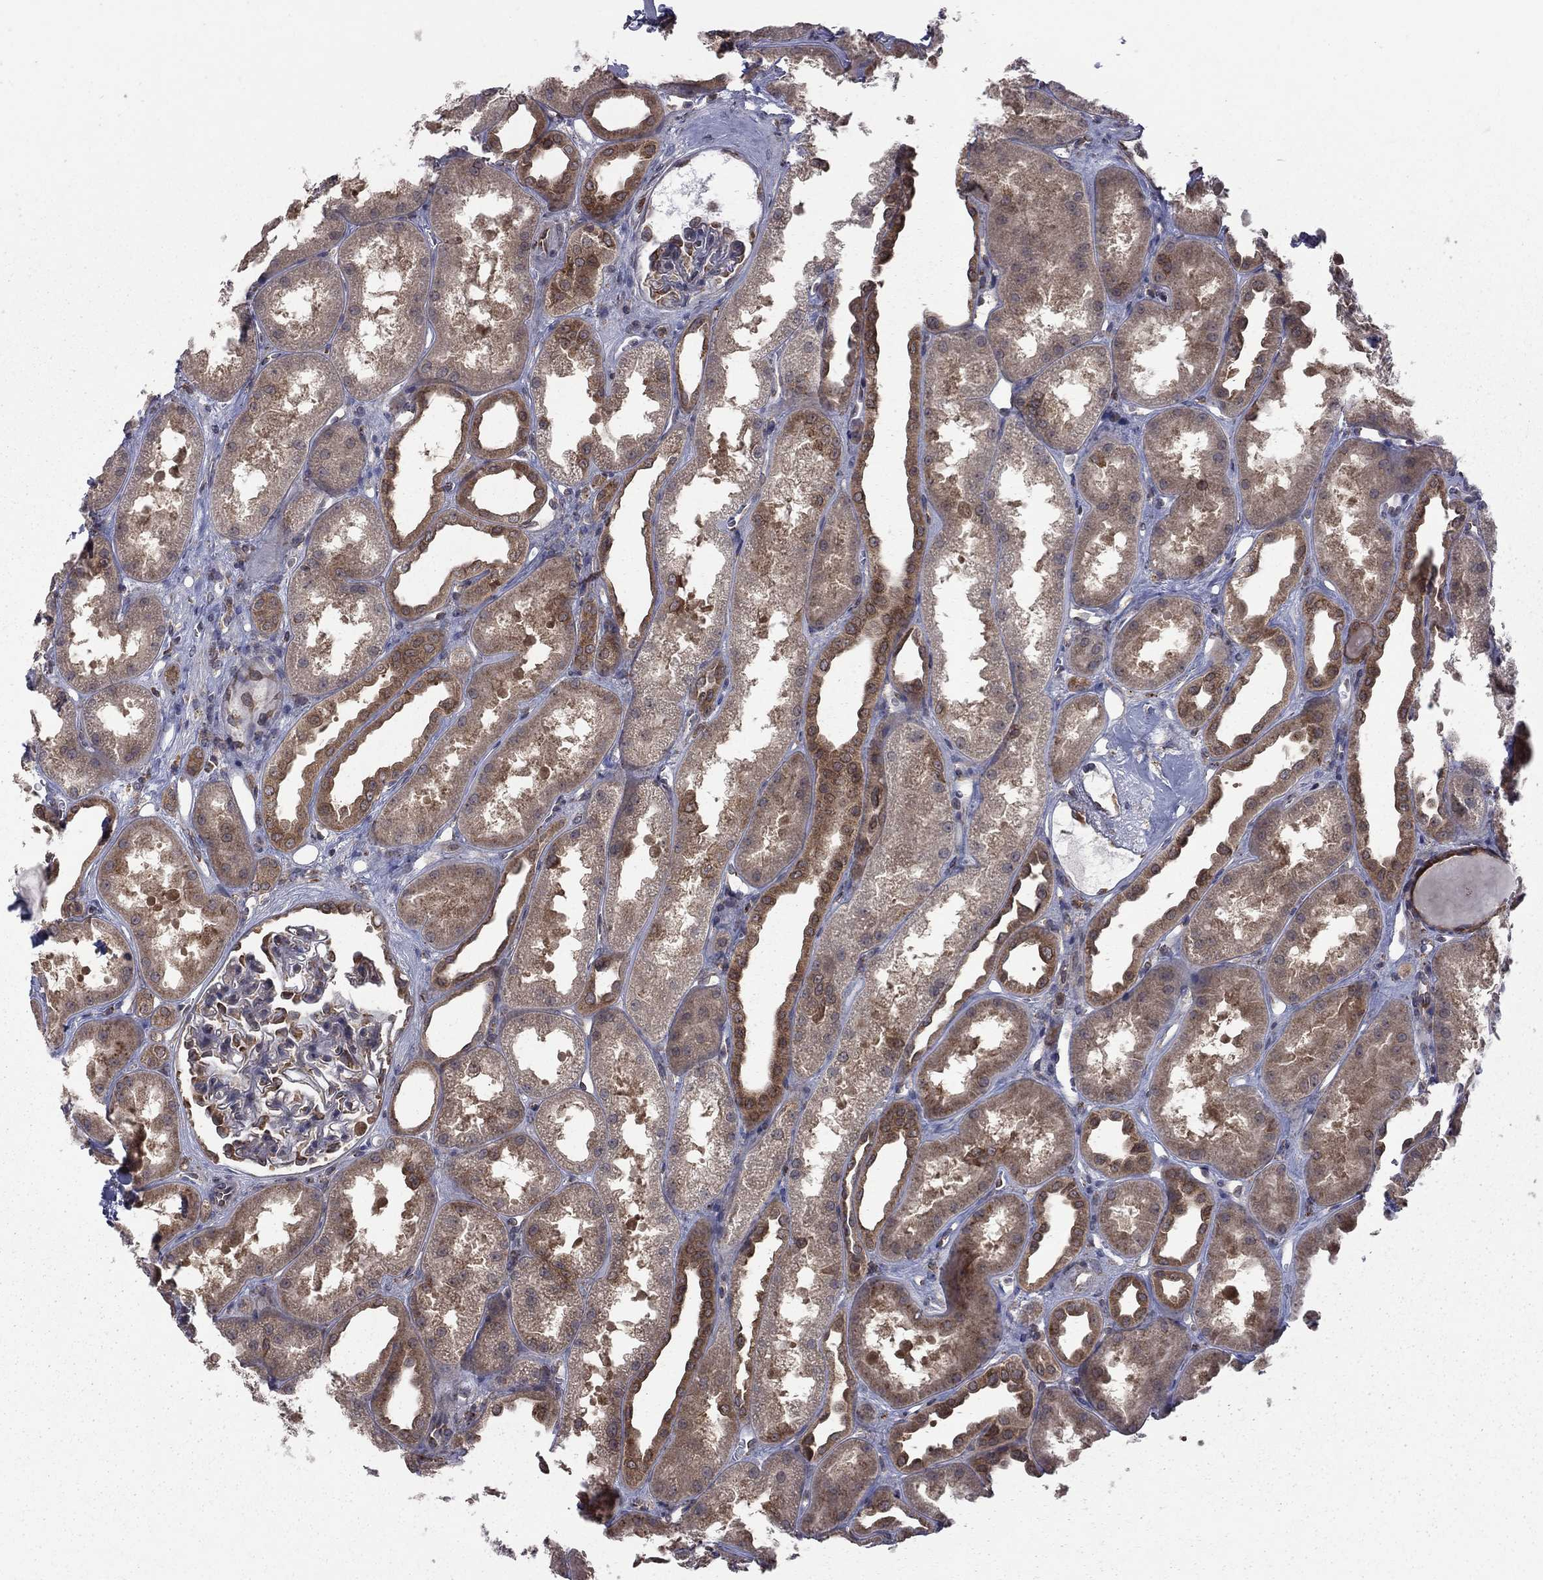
{"staining": {"intensity": "strong", "quantity": "<25%", "location": "cytoplasmic/membranous"}, "tissue": "kidney", "cell_type": "Cells in glomeruli", "image_type": "normal", "snomed": [{"axis": "morphology", "description": "Normal tissue, NOS"}, {"axis": "topography", "description": "Kidney"}], "caption": "Kidney stained with a brown dye exhibits strong cytoplasmic/membranous positive staining in about <25% of cells in glomeruli.", "gene": "NAA50", "patient": {"sex": "male", "age": 61}}